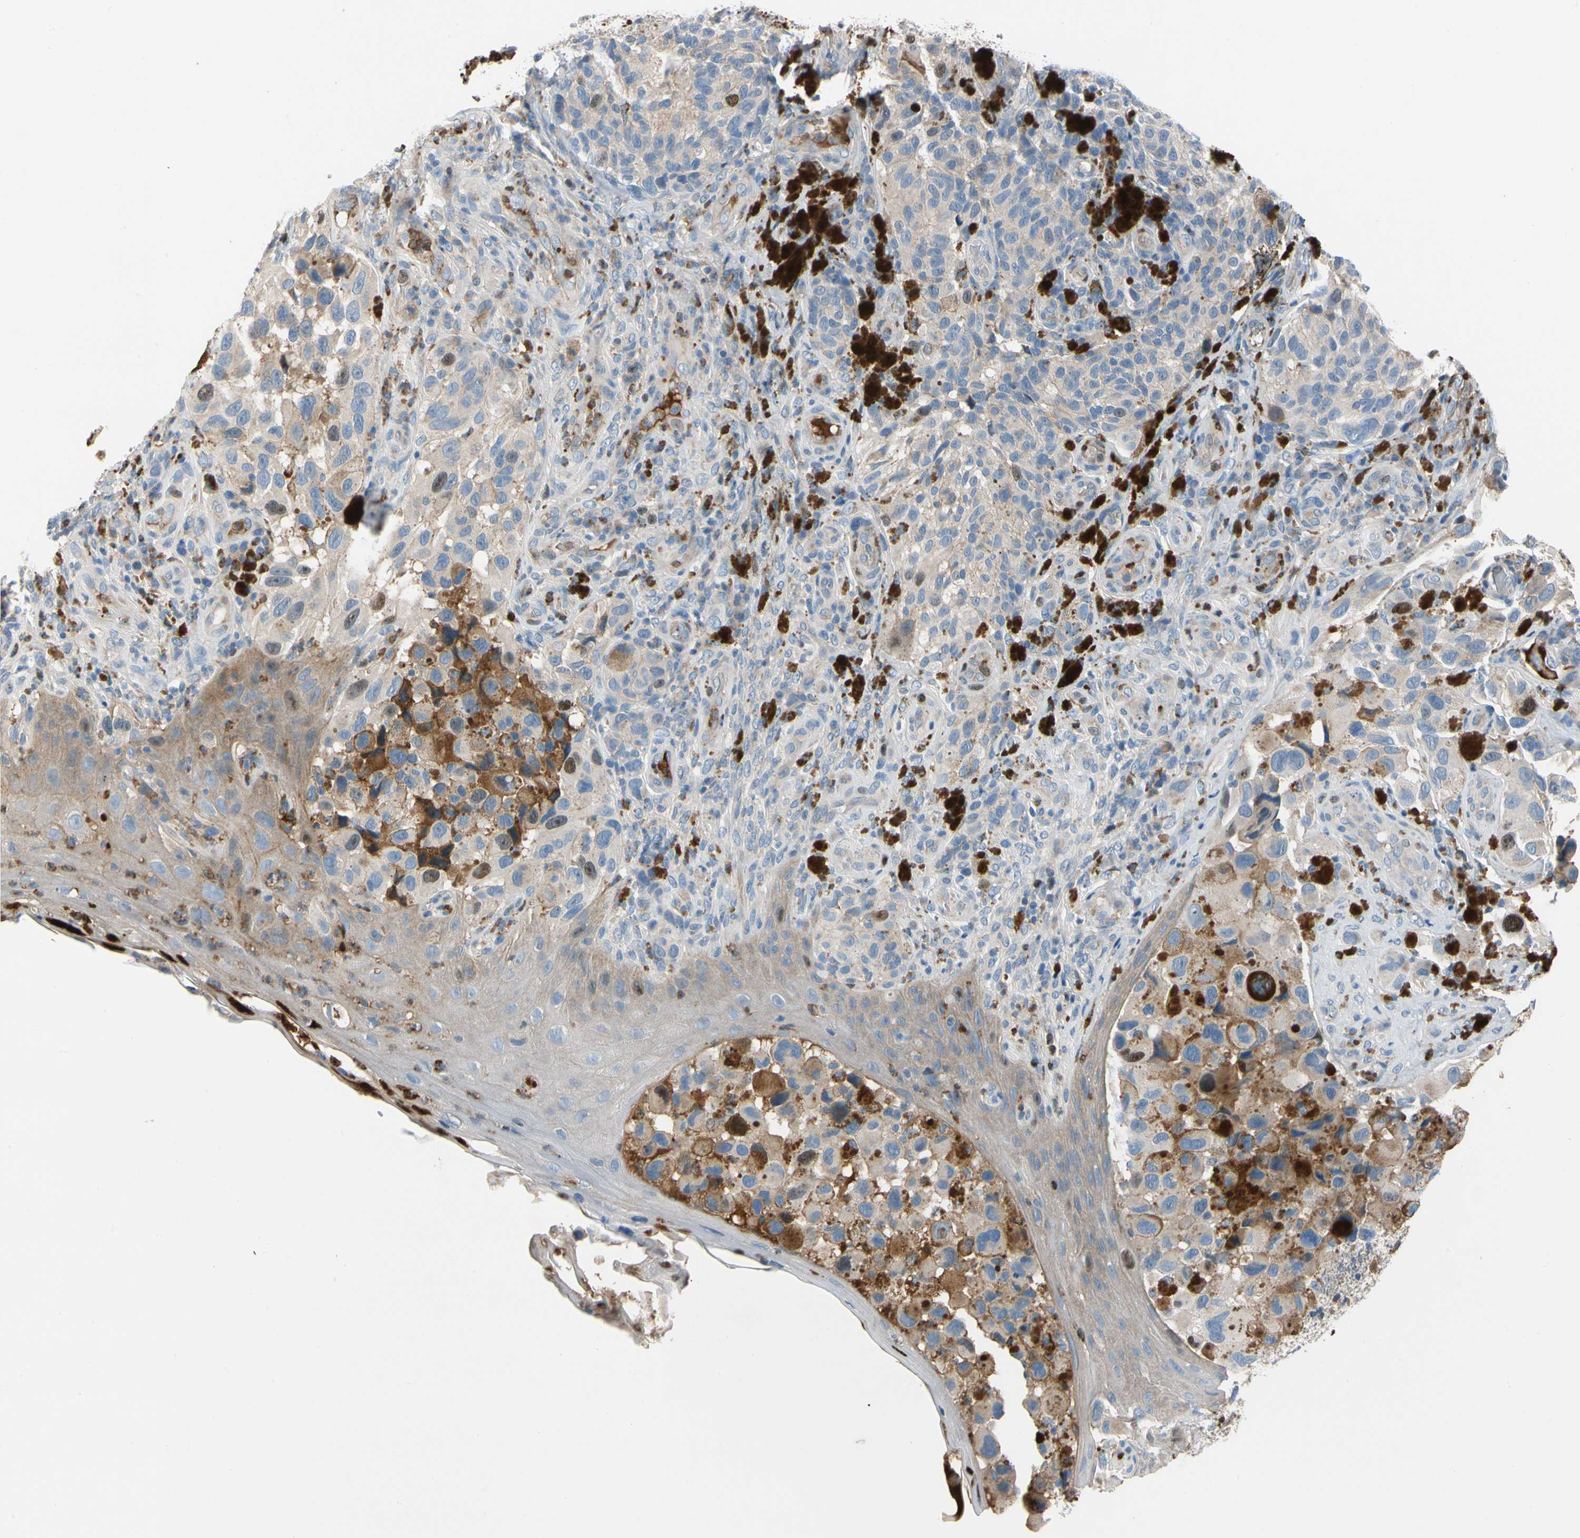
{"staining": {"intensity": "moderate", "quantity": "<25%", "location": "cytoplasmic/membranous"}, "tissue": "melanoma", "cell_type": "Tumor cells", "image_type": "cancer", "snomed": [{"axis": "morphology", "description": "Malignant melanoma, NOS"}, {"axis": "topography", "description": "Skin"}], "caption": "Melanoma was stained to show a protein in brown. There is low levels of moderate cytoplasmic/membranous positivity in approximately <25% of tumor cells. (Brightfield microscopy of DAB IHC at high magnification).", "gene": "HJURP", "patient": {"sex": "female", "age": 73}}